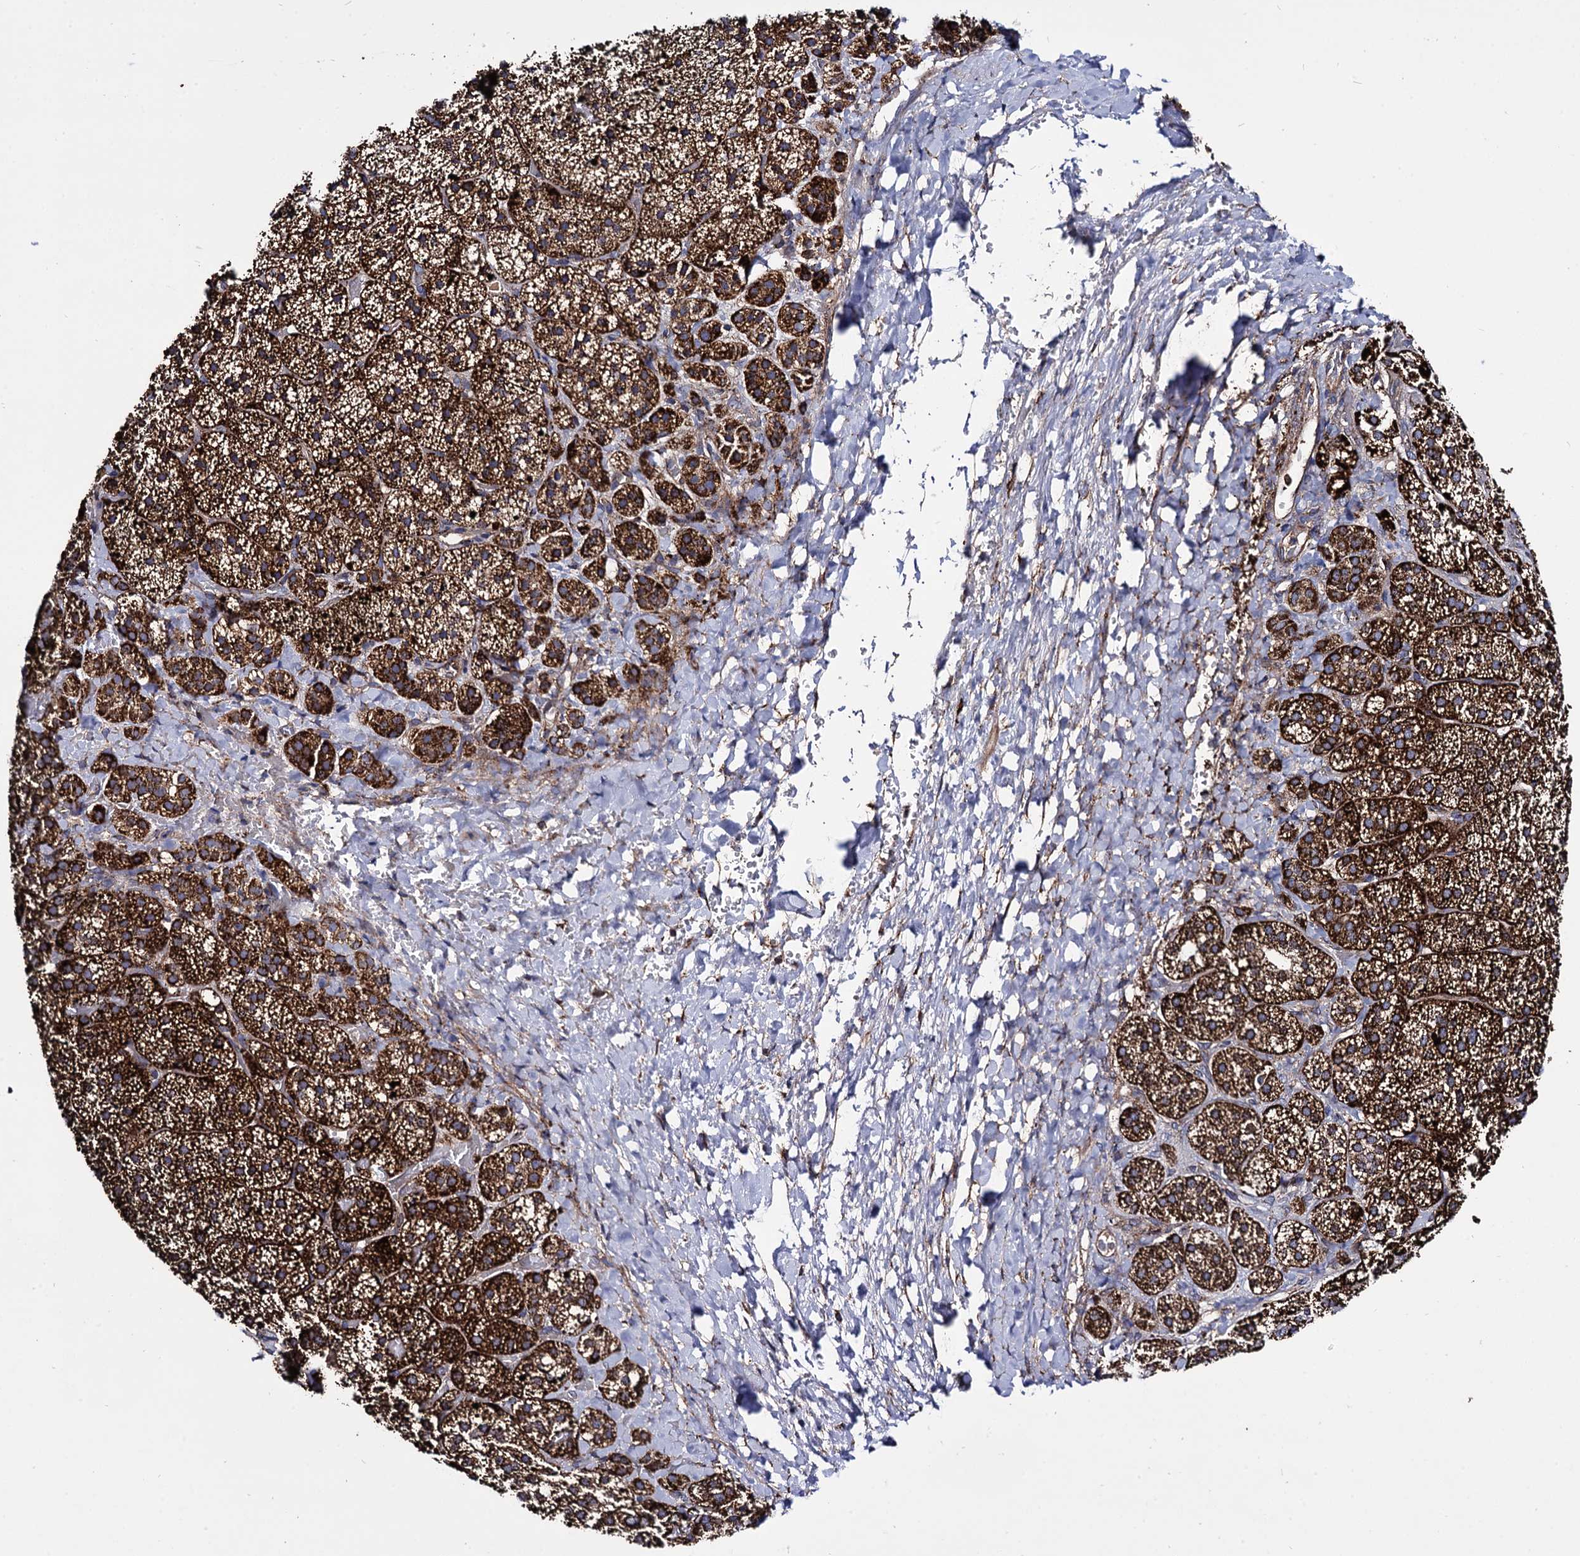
{"staining": {"intensity": "strong", "quantity": ">75%", "location": "cytoplasmic/membranous"}, "tissue": "adrenal gland", "cell_type": "Glandular cells", "image_type": "normal", "snomed": [{"axis": "morphology", "description": "Normal tissue, NOS"}, {"axis": "topography", "description": "Adrenal gland"}], "caption": "Adrenal gland stained with DAB IHC demonstrates high levels of strong cytoplasmic/membranous staining in about >75% of glandular cells.", "gene": "IQCH", "patient": {"sex": "female", "age": 44}}